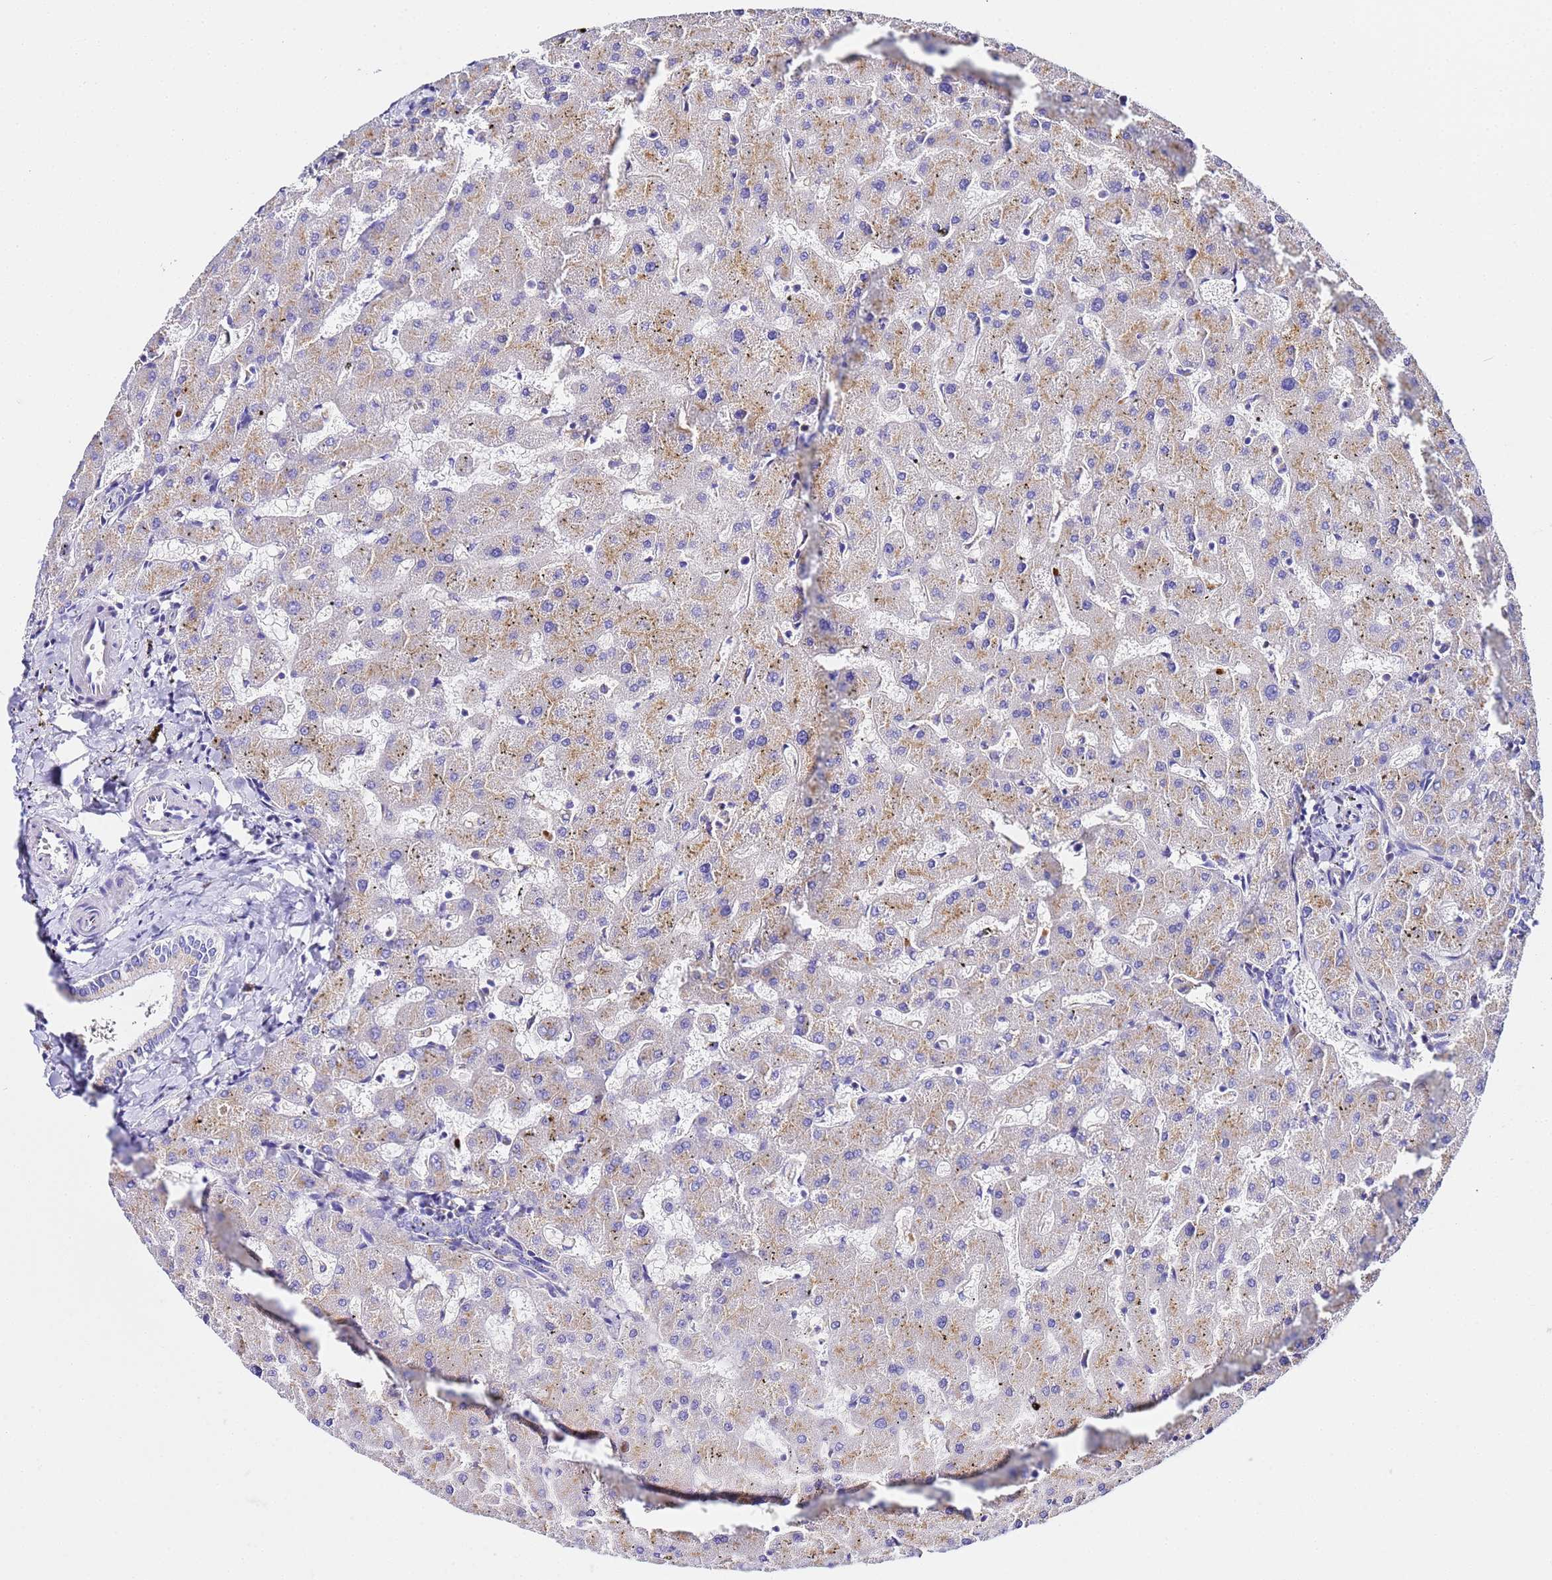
{"staining": {"intensity": "negative", "quantity": "none", "location": "none"}, "tissue": "liver", "cell_type": "Cholangiocytes", "image_type": "normal", "snomed": [{"axis": "morphology", "description": "Normal tissue, NOS"}, {"axis": "topography", "description": "Liver"}], "caption": "IHC image of unremarkable human liver stained for a protein (brown), which displays no staining in cholangiocytes. The staining was performed using DAB to visualize the protein expression in brown, while the nuclei were stained in blue with hematoxylin (Magnification: 20x).", "gene": "VTI1B", "patient": {"sex": "female", "age": 63}}